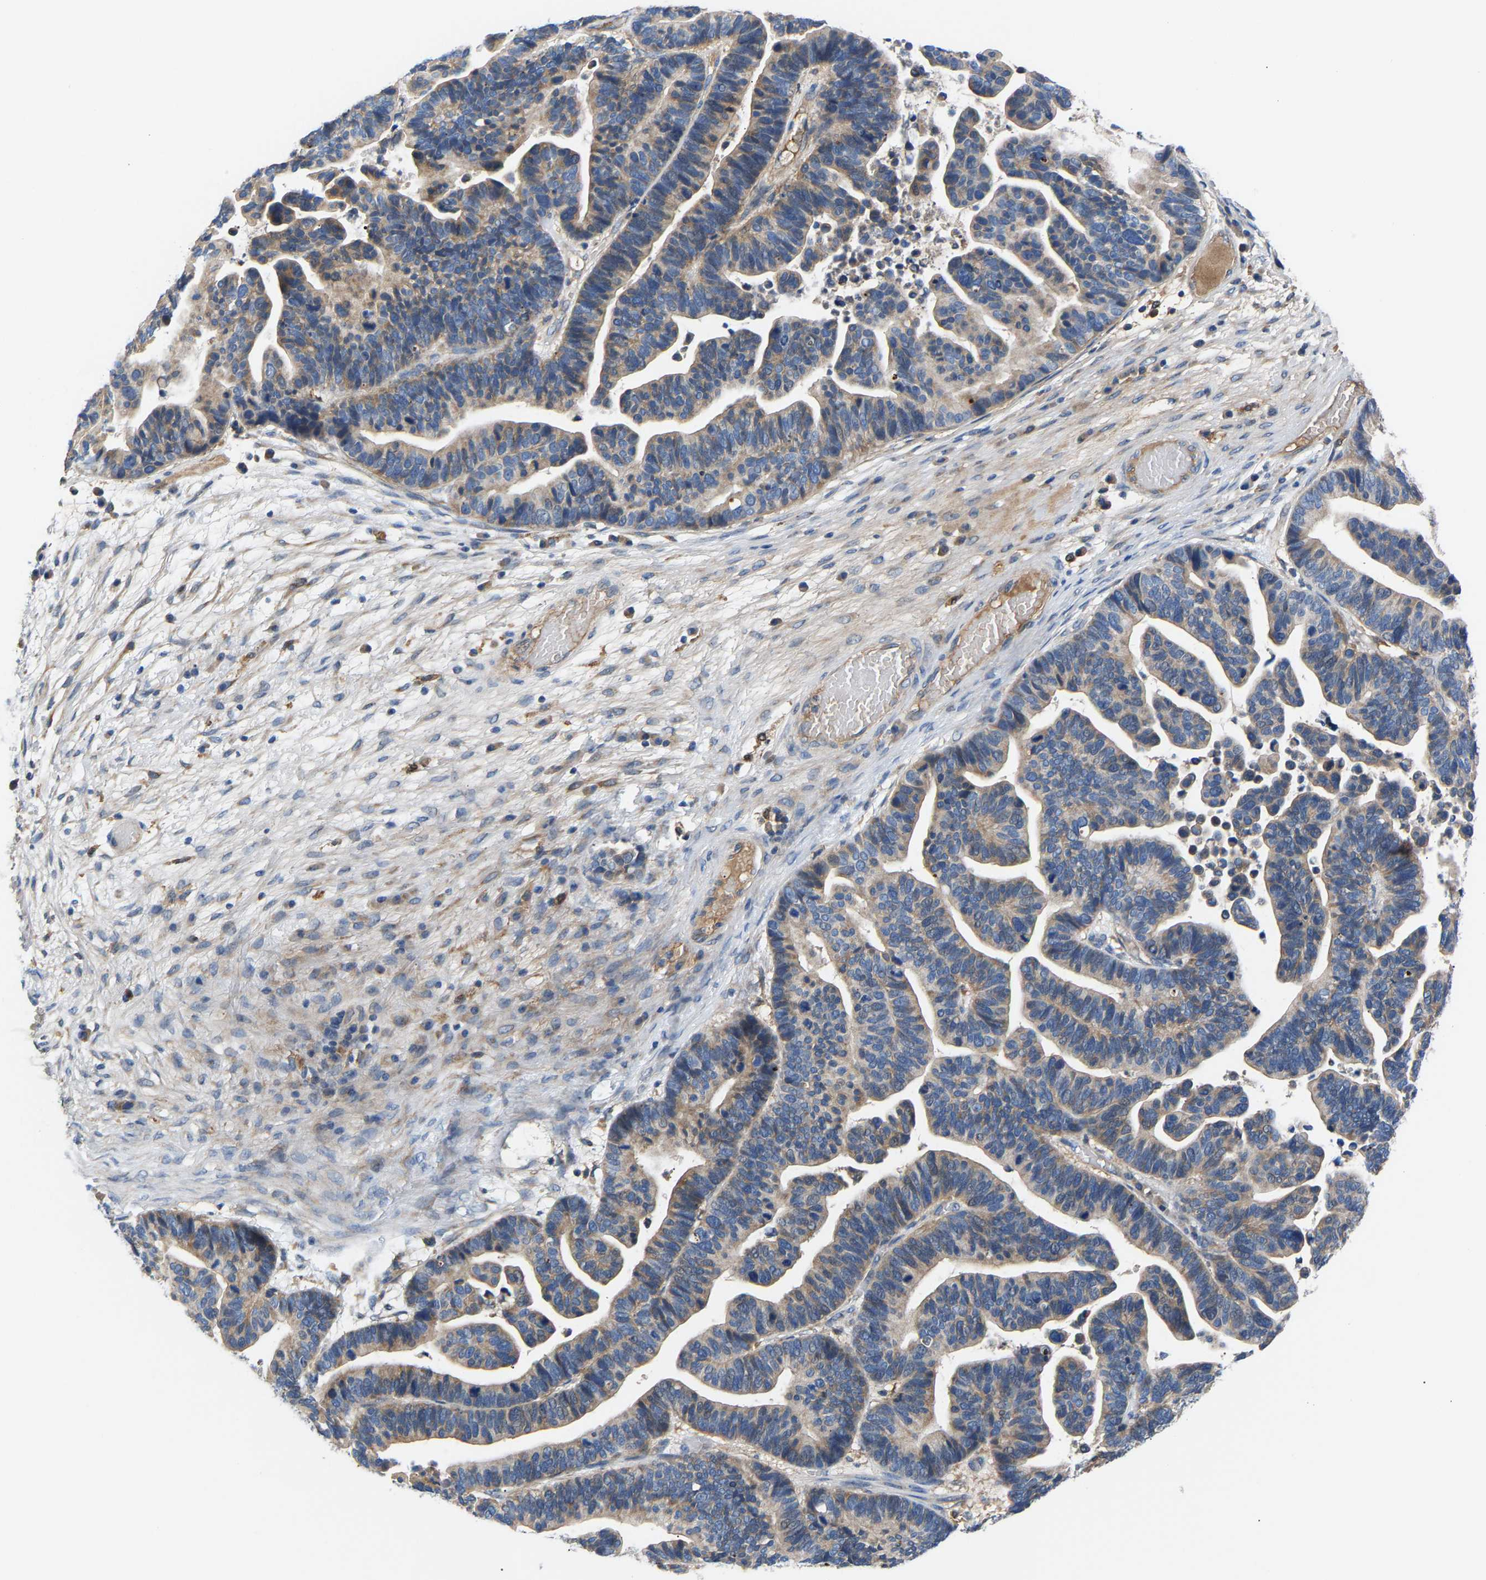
{"staining": {"intensity": "weak", "quantity": ">75%", "location": "cytoplasmic/membranous"}, "tissue": "ovarian cancer", "cell_type": "Tumor cells", "image_type": "cancer", "snomed": [{"axis": "morphology", "description": "Cystadenocarcinoma, serous, NOS"}, {"axis": "topography", "description": "Ovary"}], "caption": "Immunohistochemistry (IHC) histopathology image of neoplastic tissue: human ovarian cancer (serous cystadenocarcinoma) stained using IHC displays low levels of weak protein expression localized specifically in the cytoplasmic/membranous of tumor cells, appearing as a cytoplasmic/membranous brown color.", "gene": "CCDC171", "patient": {"sex": "female", "age": 56}}